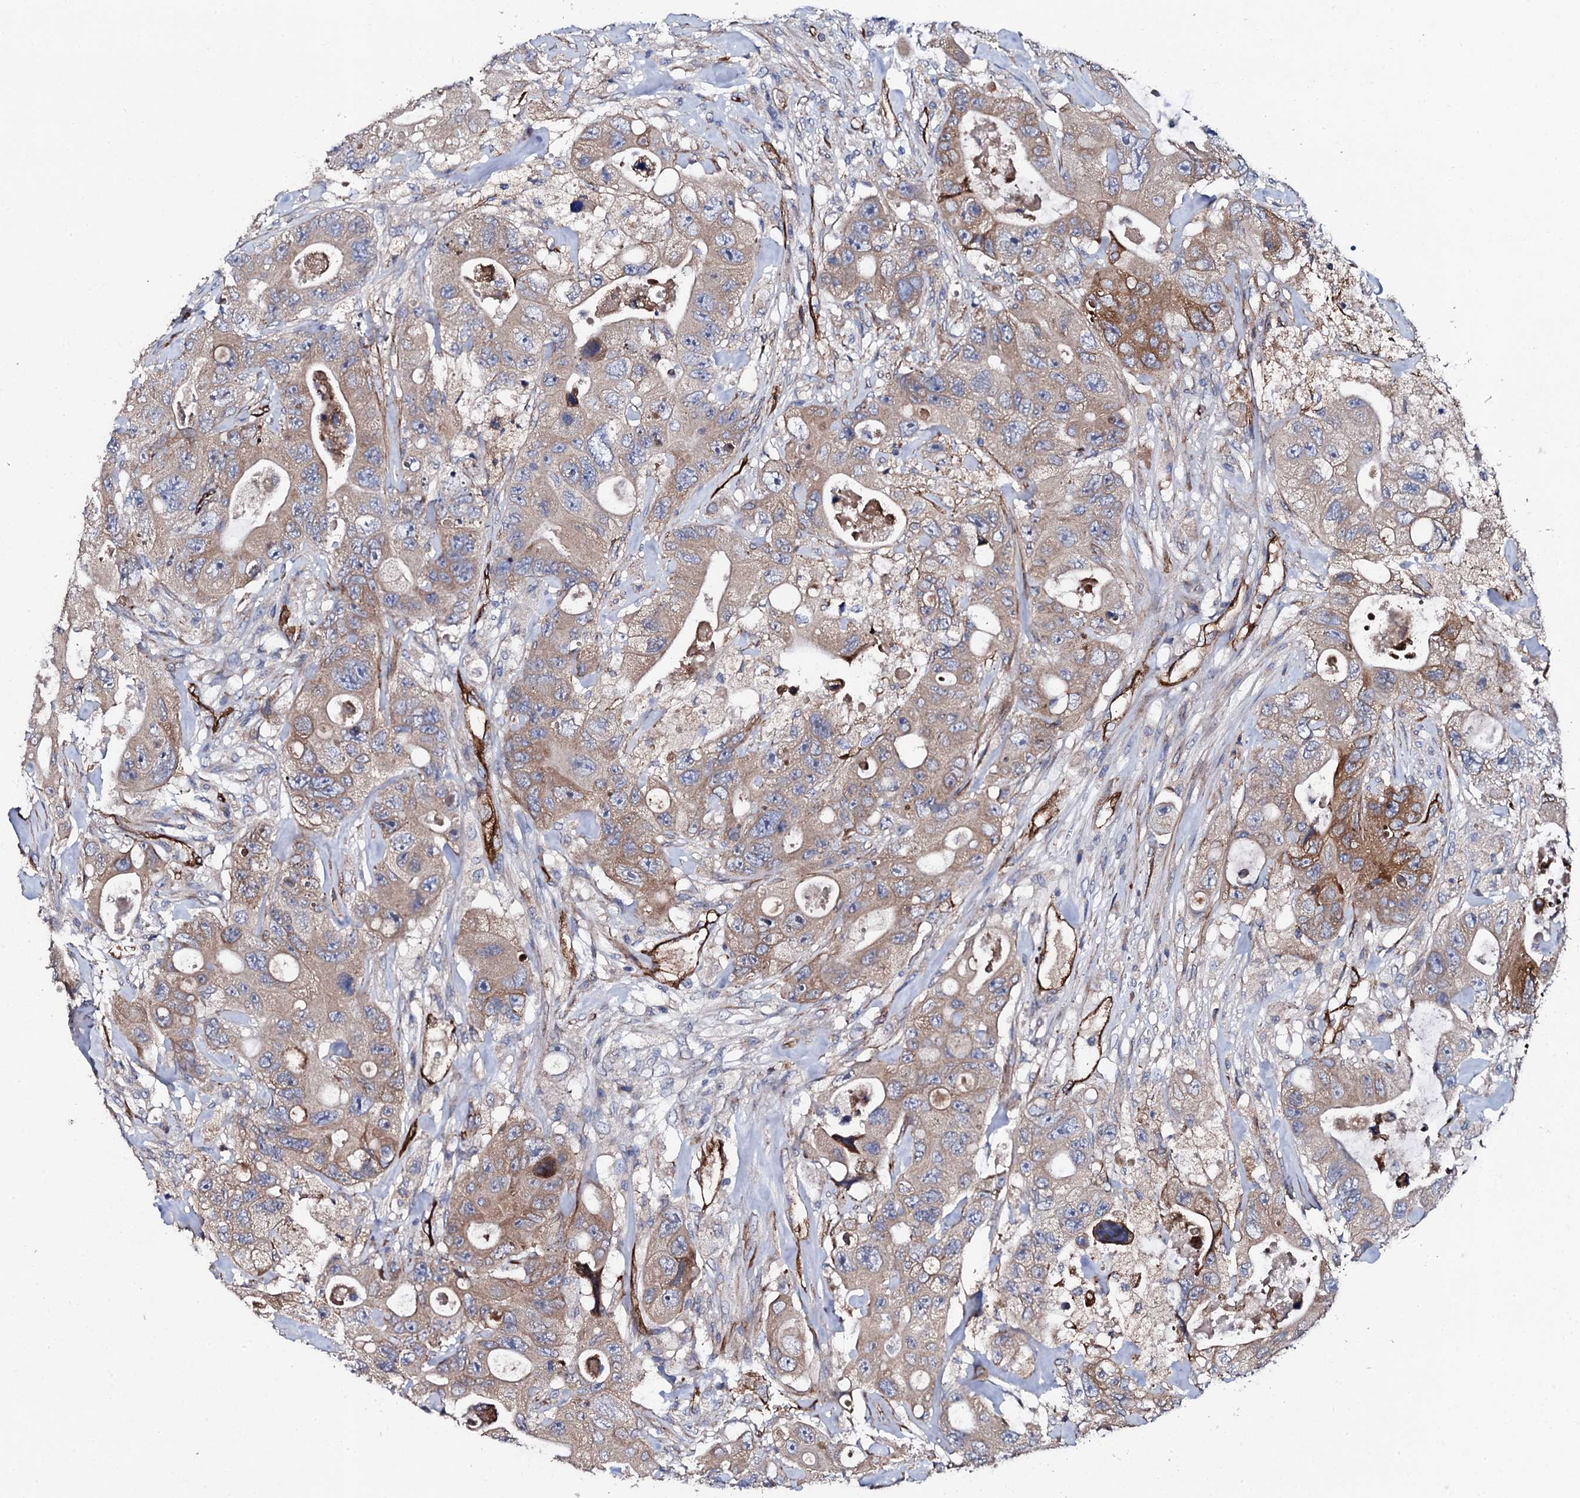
{"staining": {"intensity": "moderate", "quantity": ">75%", "location": "cytoplasmic/membranous"}, "tissue": "colorectal cancer", "cell_type": "Tumor cells", "image_type": "cancer", "snomed": [{"axis": "morphology", "description": "Adenocarcinoma, NOS"}, {"axis": "topography", "description": "Colon"}], "caption": "IHC micrograph of human adenocarcinoma (colorectal) stained for a protein (brown), which shows medium levels of moderate cytoplasmic/membranous expression in about >75% of tumor cells.", "gene": "DBX1", "patient": {"sex": "female", "age": 46}}